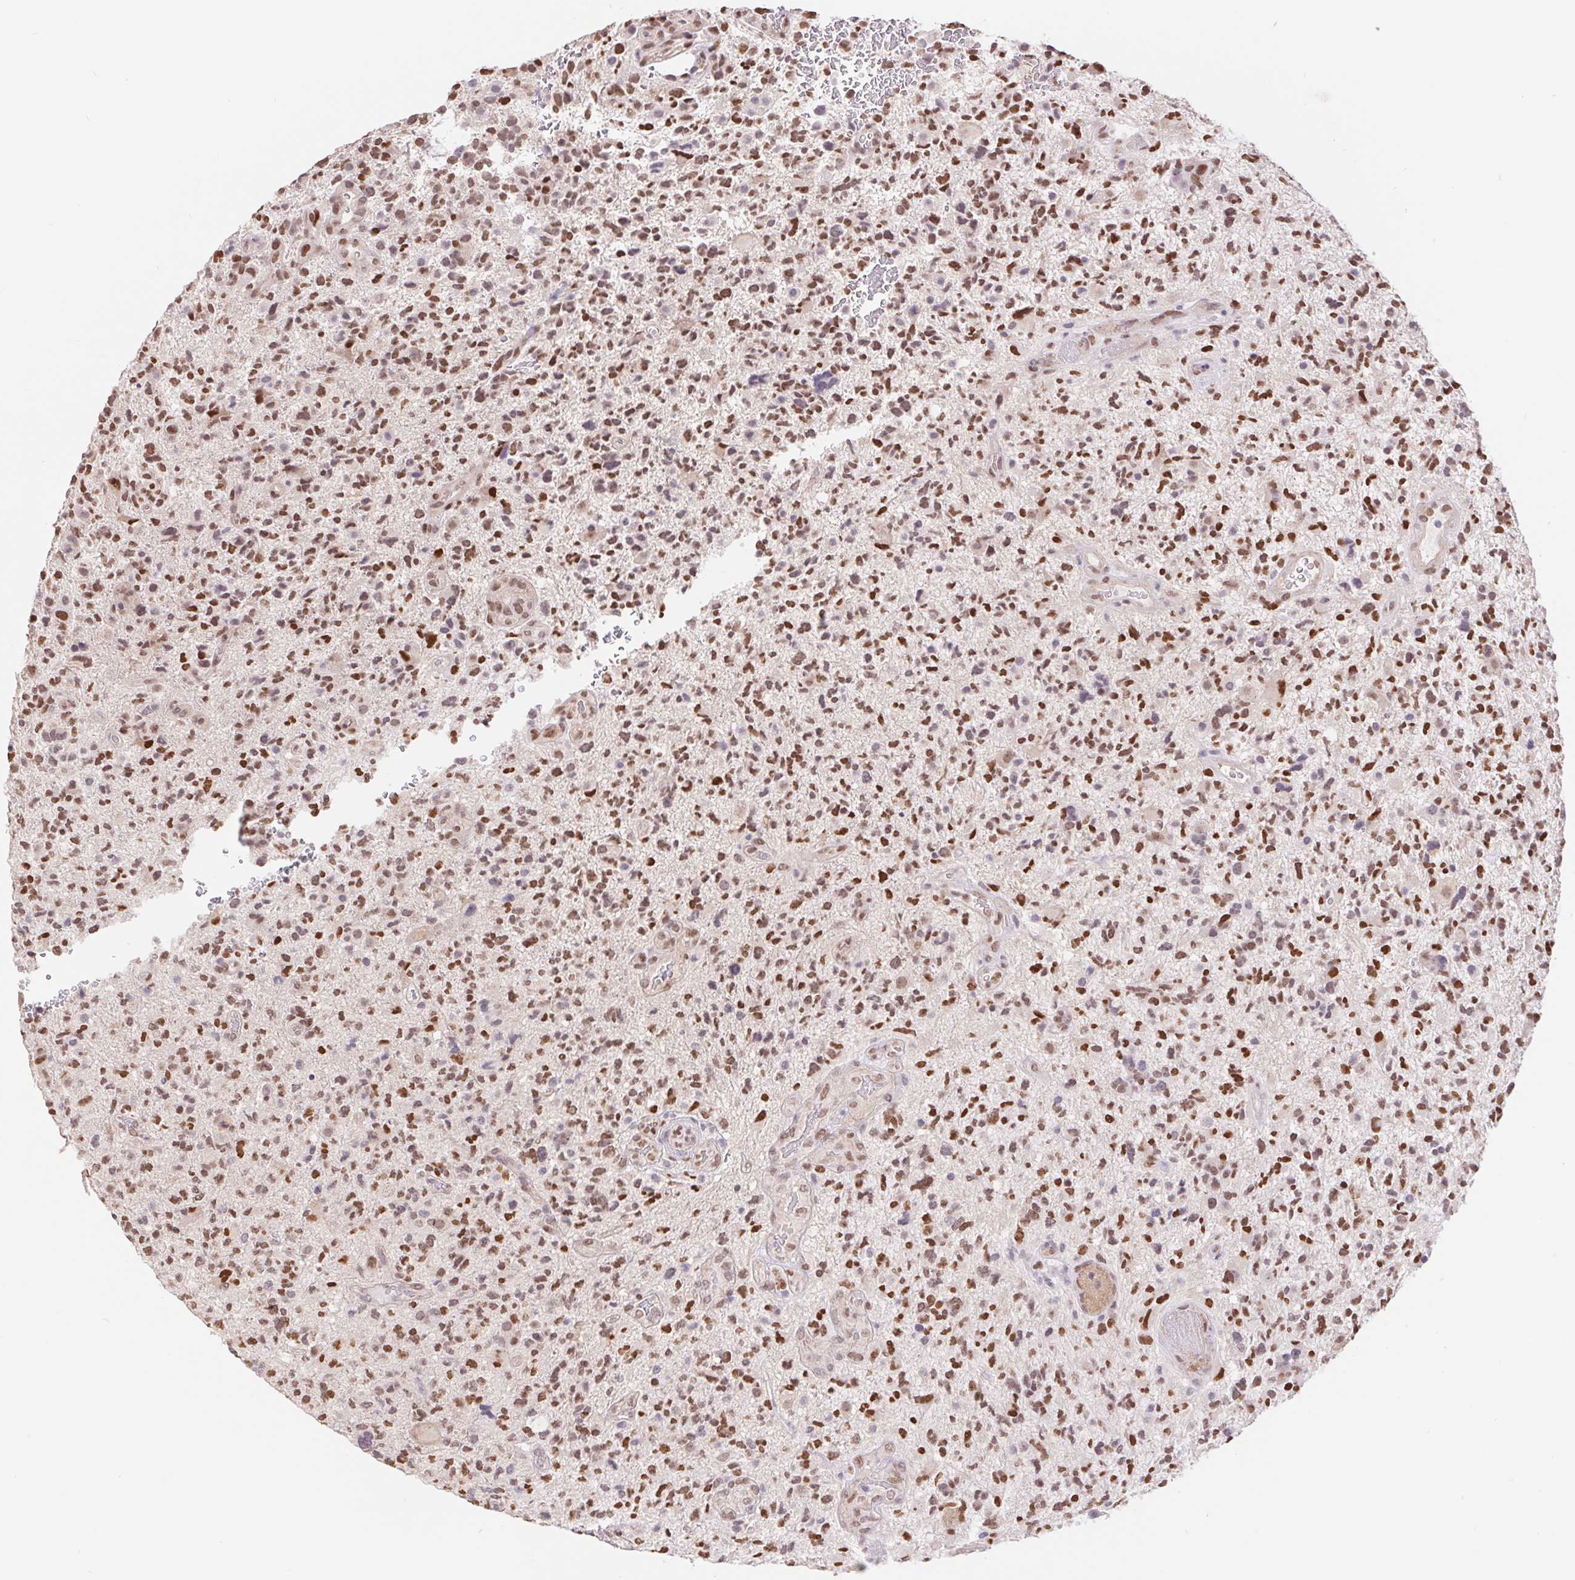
{"staining": {"intensity": "moderate", "quantity": "25%-75%", "location": "nuclear"}, "tissue": "glioma", "cell_type": "Tumor cells", "image_type": "cancer", "snomed": [{"axis": "morphology", "description": "Glioma, malignant, High grade"}, {"axis": "topography", "description": "Brain"}], "caption": "Immunohistochemistry image of neoplastic tissue: human glioma stained using immunohistochemistry (IHC) exhibits medium levels of moderate protein expression localized specifically in the nuclear of tumor cells, appearing as a nuclear brown color.", "gene": "CAND1", "patient": {"sex": "female", "age": 71}}